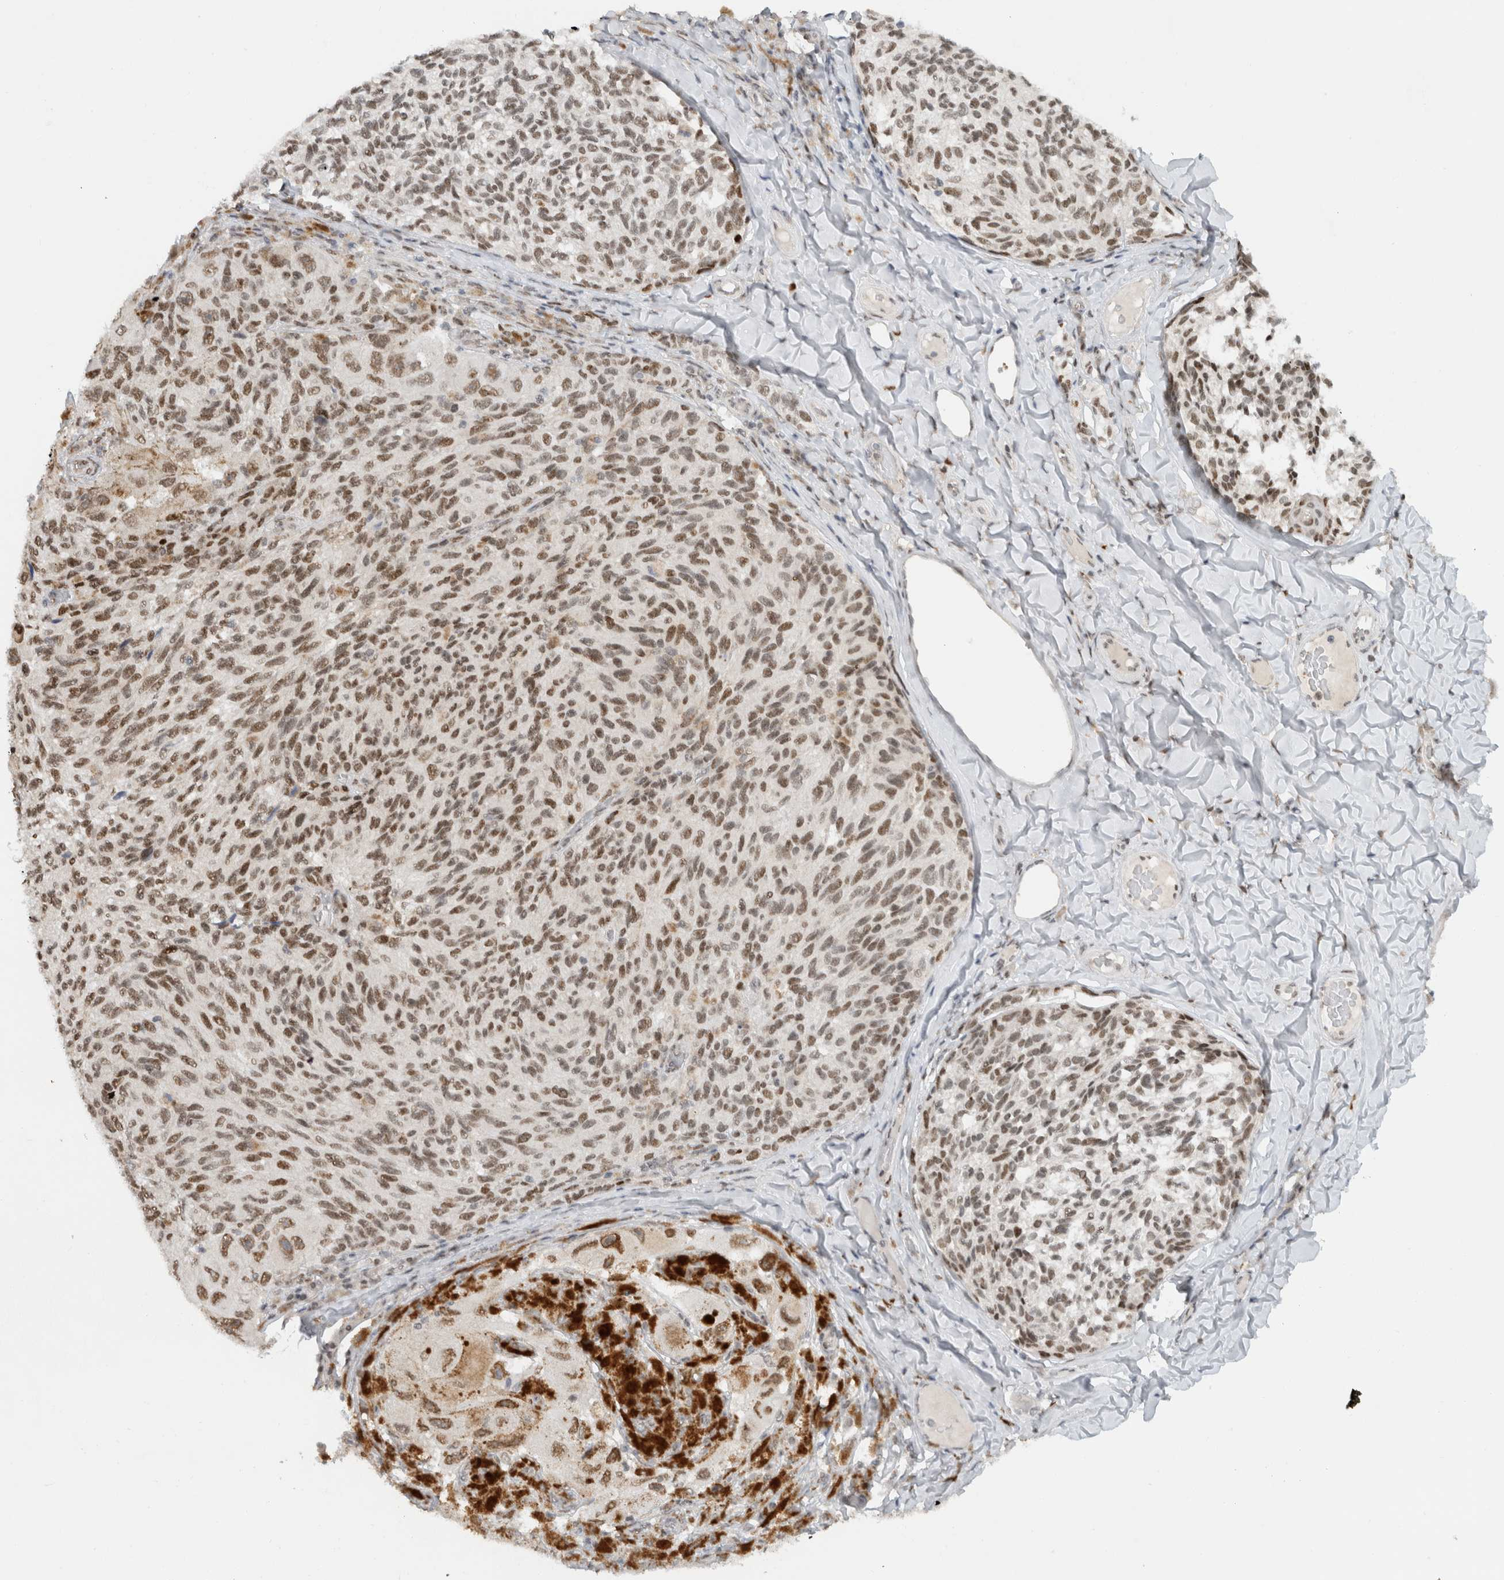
{"staining": {"intensity": "moderate", "quantity": ">75%", "location": "nuclear"}, "tissue": "melanoma", "cell_type": "Tumor cells", "image_type": "cancer", "snomed": [{"axis": "morphology", "description": "Malignant melanoma, NOS"}, {"axis": "topography", "description": "Skin"}], "caption": "Melanoma was stained to show a protein in brown. There is medium levels of moderate nuclear staining in about >75% of tumor cells.", "gene": "HNRNPR", "patient": {"sex": "female", "age": 73}}